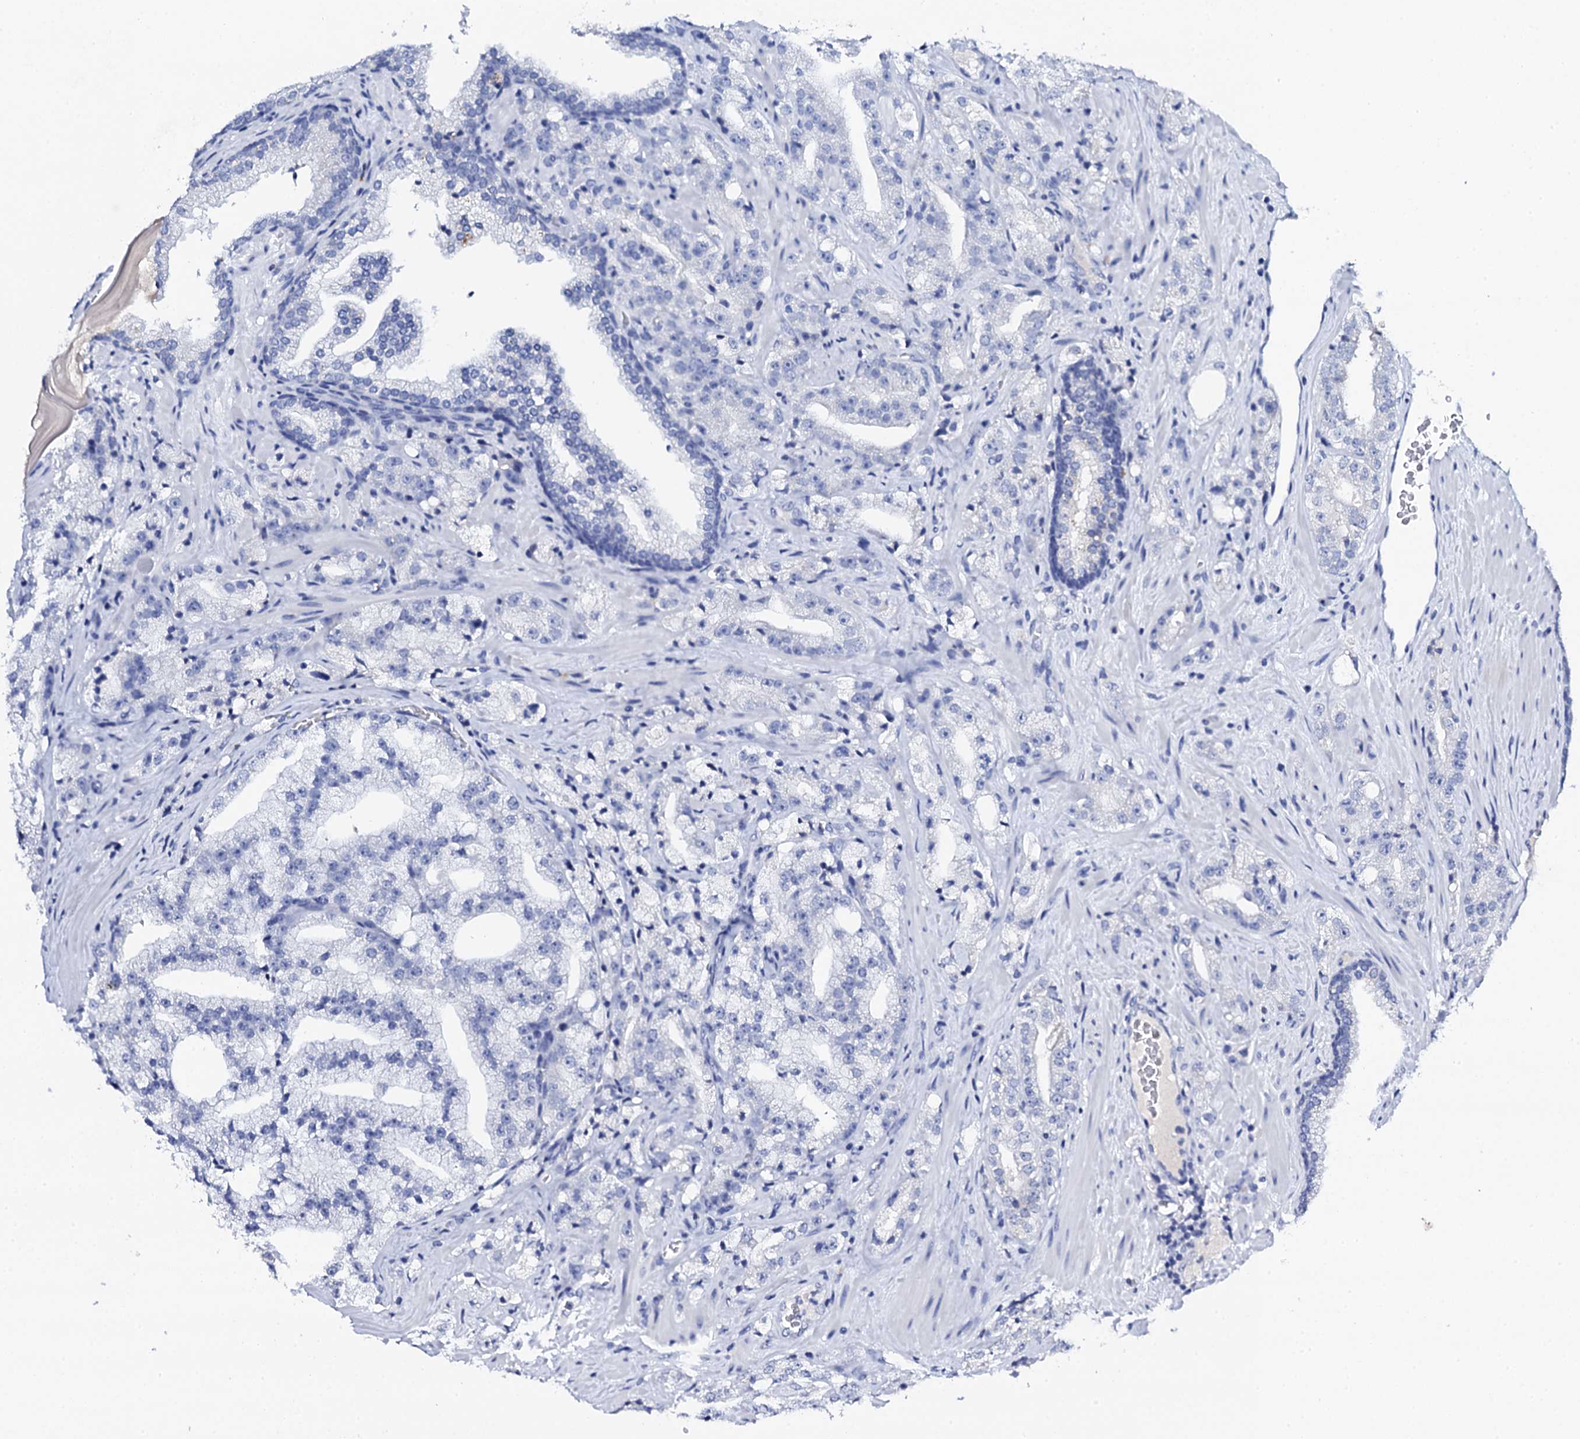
{"staining": {"intensity": "negative", "quantity": "none", "location": "none"}, "tissue": "prostate cancer", "cell_type": "Tumor cells", "image_type": "cancer", "snomed": [{"axis": "morphology", "description": "Adenocarcinoma, High grade"}, {"axis": "topography", "description": "Prostate"}], "caption": "Immunohistochemistry (IHC) image of neoplastic tissue: high-grade adenocarcinoma (prostate) stained with DAB demonstrates no significant protein expression in tumor cells.", "gene": "FBXL16", "patient": {"sex": "male", "age": 64}}